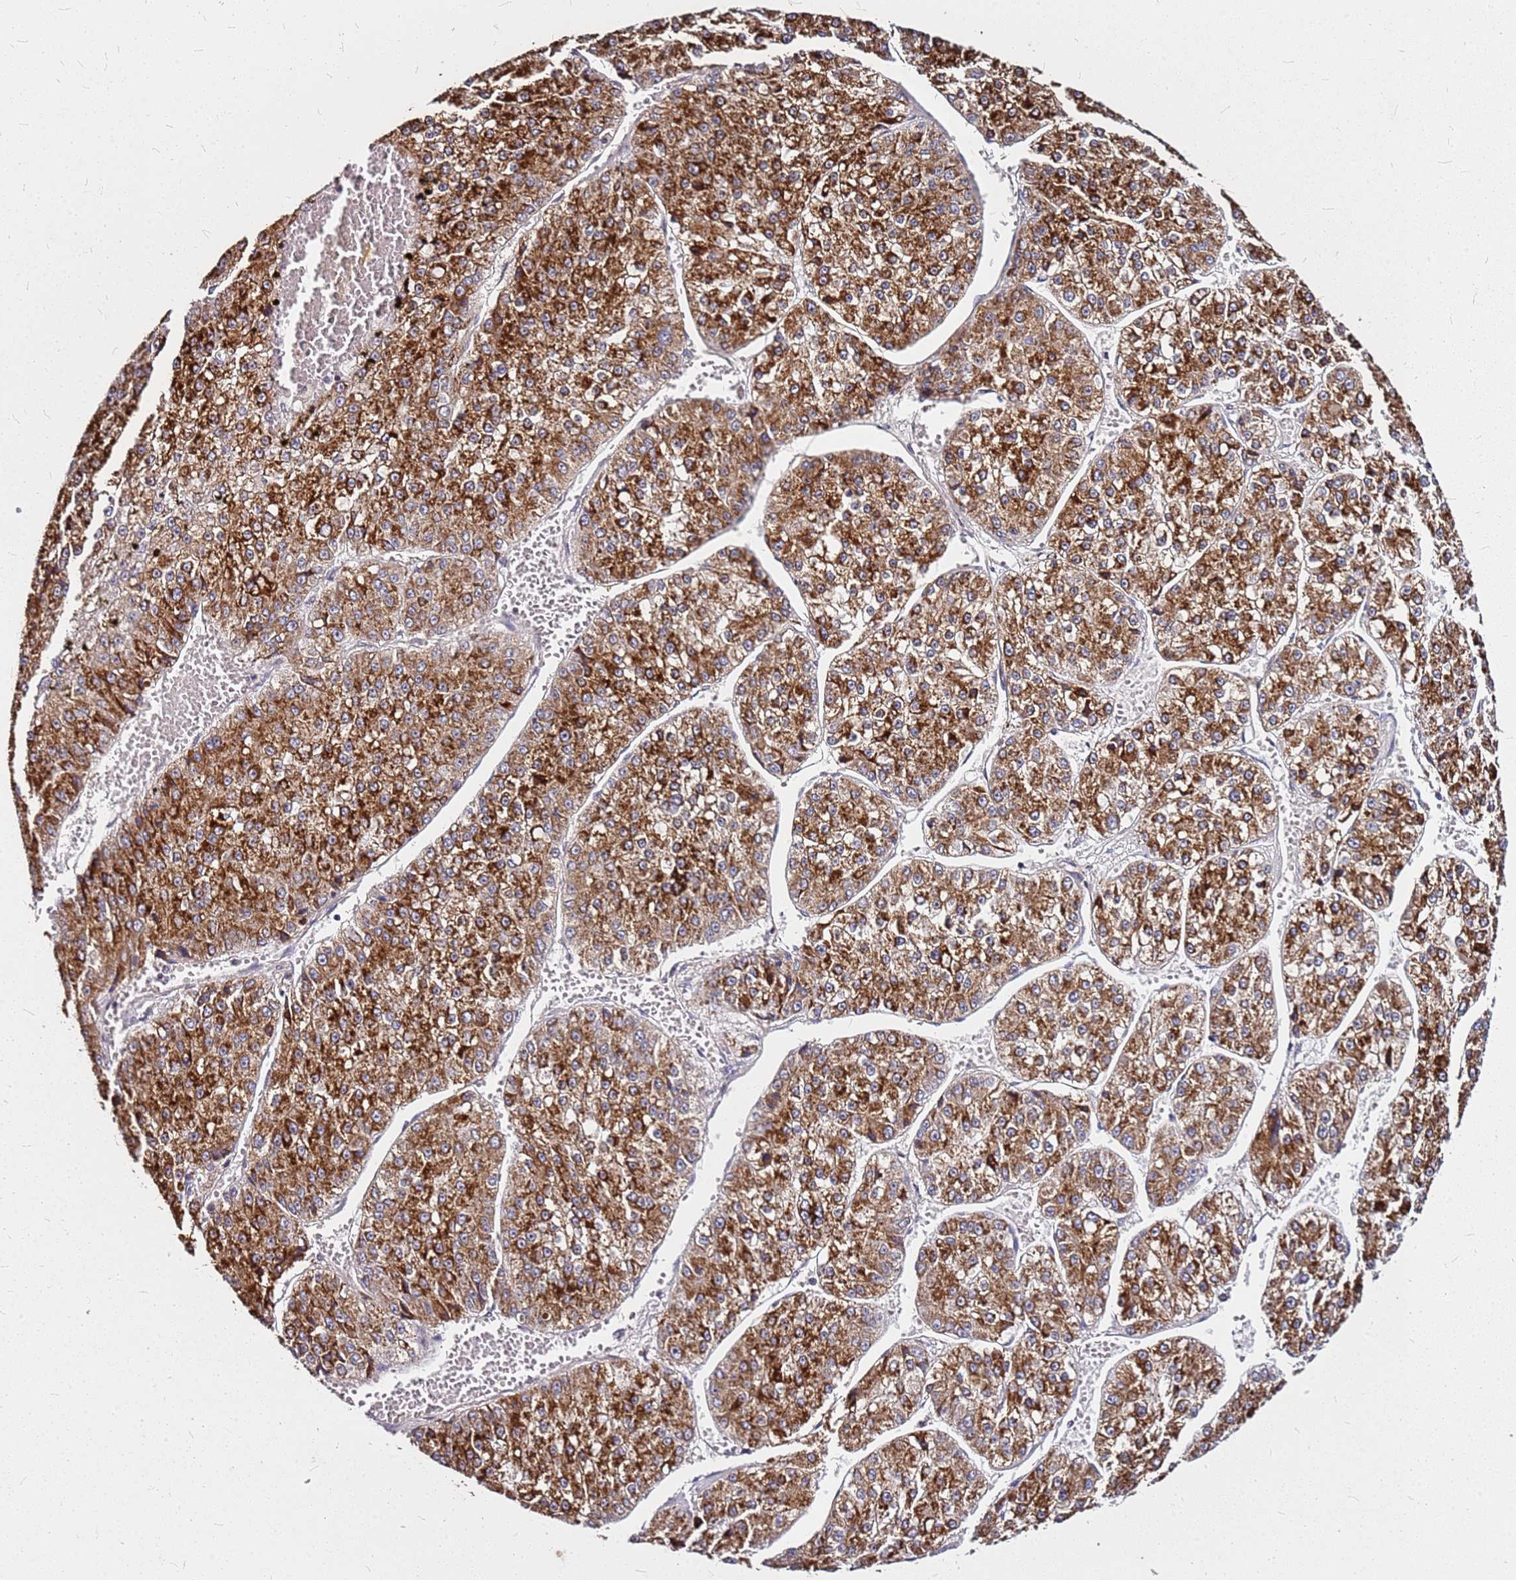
{"staining": {"intensity": "strong", "quantity": ">75%", "location": "cytoplasmic/membranous"}, "tissue": "liver cancer", "cell_type": "Tumor cells", "image_type": "cancer", "snomed": [{"axis": "morphology", "description": "Carcinoma, Hepatocellular, NOS"}, {"axis": "topography", "description": "Liver"}], "caption": "The photomicrograph exhibits a brown stain indicating the presence of a protein in the cytoplasmic/membranous of tumor cells in liver cancer. Using DAB (brown) and hematoxylin (blue) stains, captured at high magnification using brightfield microscopy.", "gene": "DCDC2C", "patient": {"sex": "female", "age": 73}}